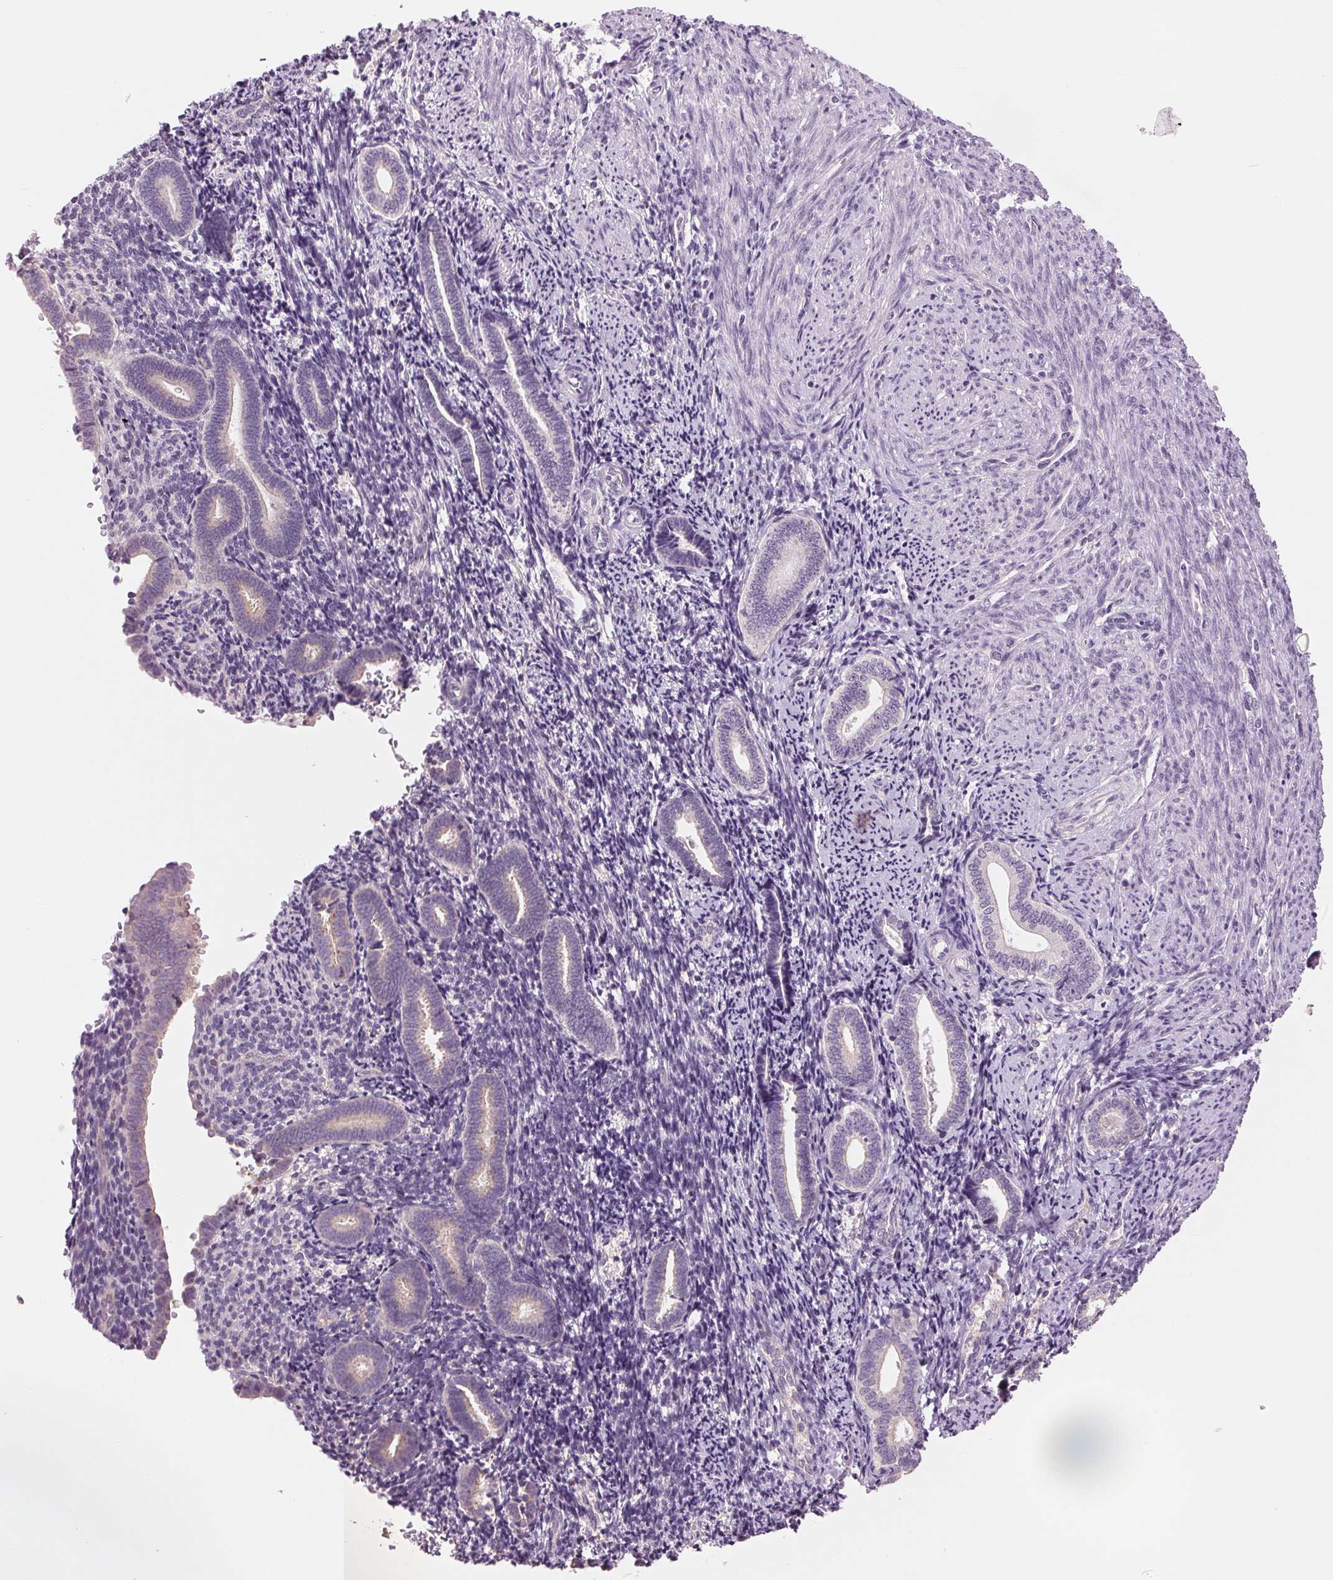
{"staining": {"intensity": "negative", "quantity": "none", "location": "none"}, "tissue": "endometrium", "cell_type": "Cells in endometrial stroma", "image_type": "normal", "snomed": [{"axis": "morphology", "description": "Normal tissue, NOS"}, {"axis": "topography", "description": "Endometrium"}], "caption": "Cells in endometrial stroma show no significant protein staining in unremarkable endometrium.", "gene": "FXYD4", "patient": {"sex": "female", "age": 57}}